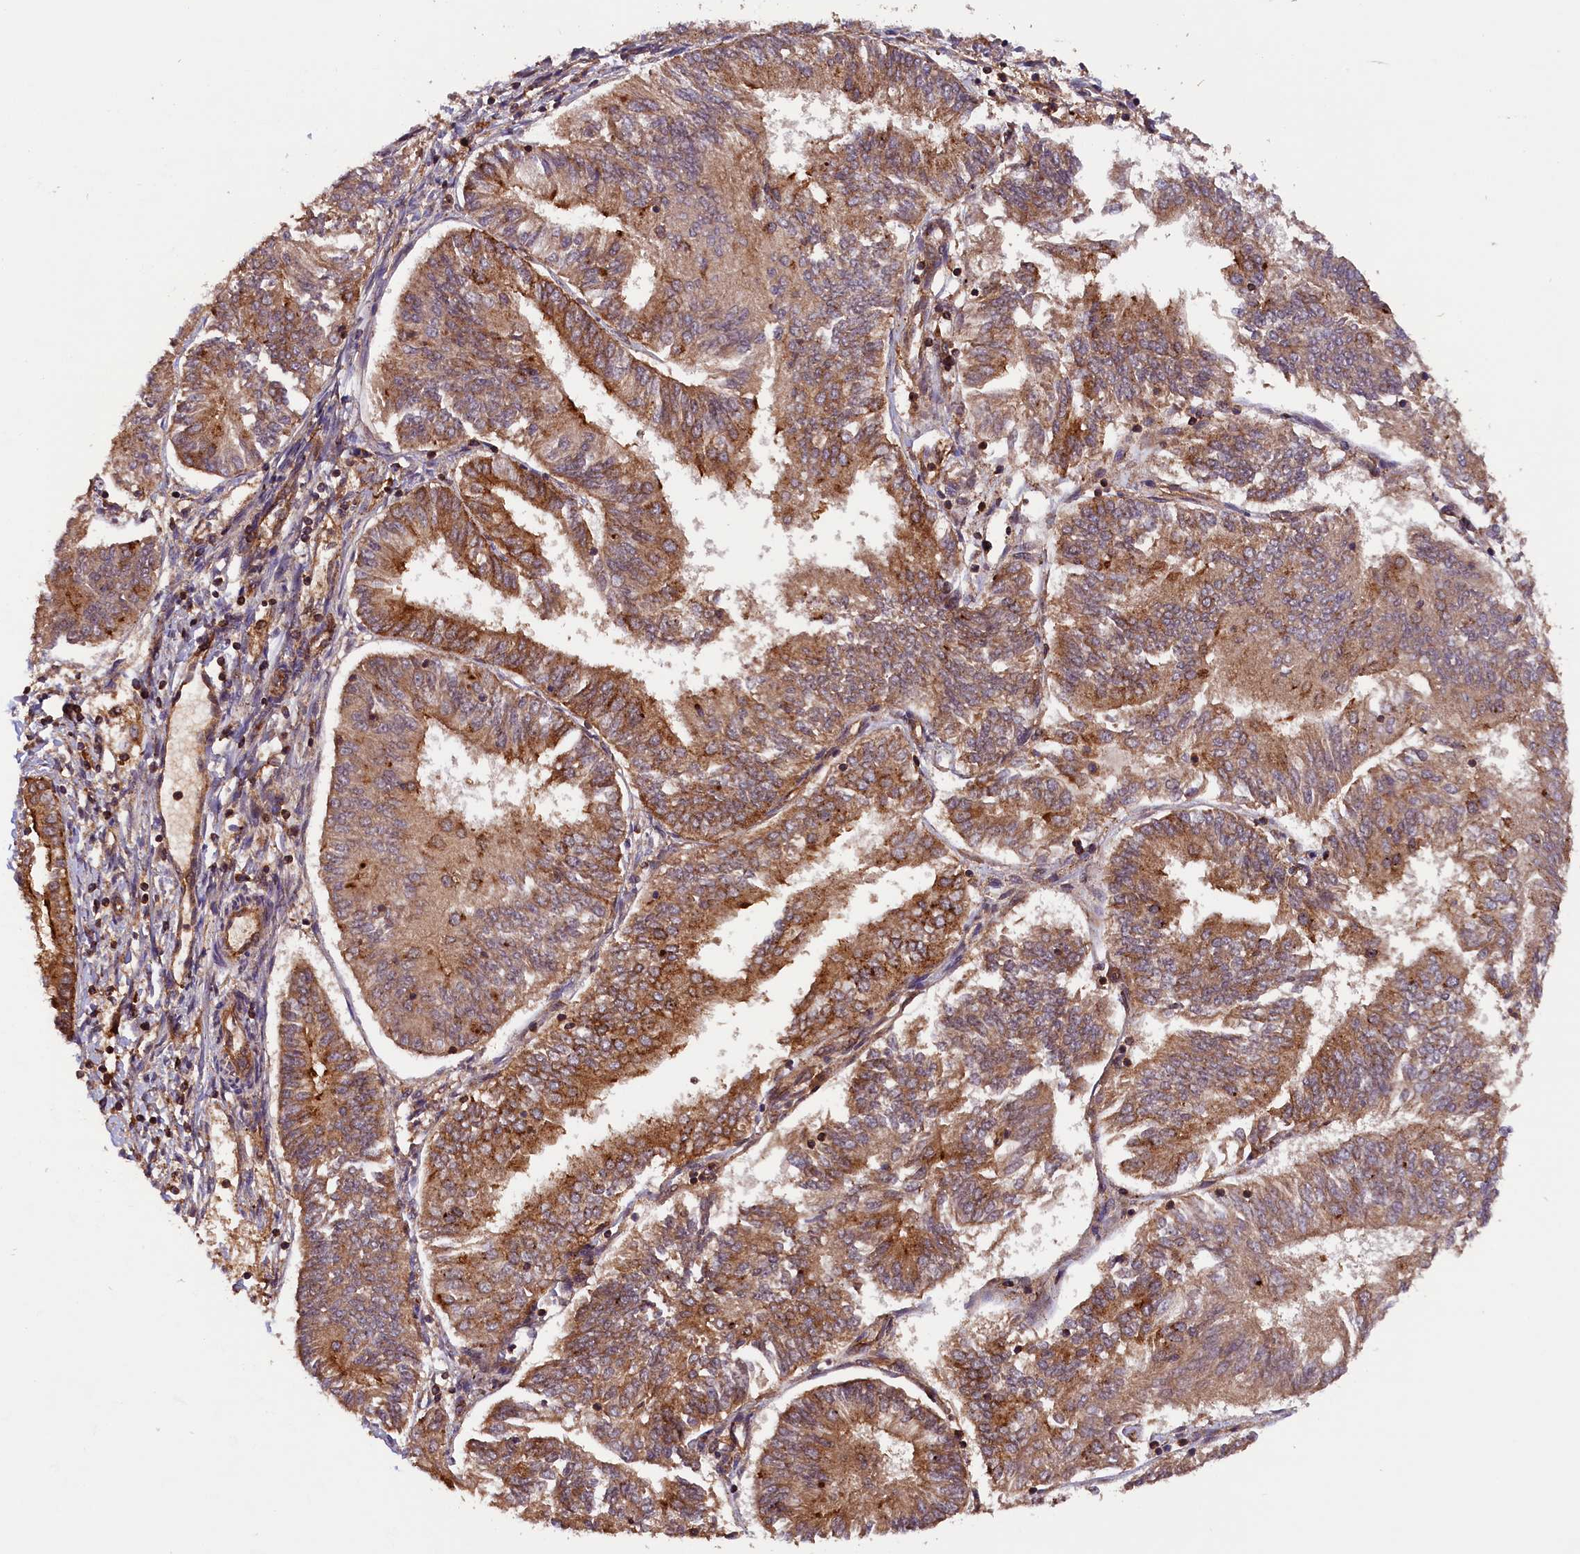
{"staining": {"intensity": "moderate", "quantity": ">75%", "location": "cytoplasmic/membranous"}, "tissue": "endometrial cancer", "cell_type": "Tumor cells", "image_type": "cancer", "snomed": [{"axis": "morphology", "description": "Adenocarcinoma, NOS"}, {"axis": "topography", "description": "Endometrium"}], "caption": "Protein expression analysis of endometrial cancer (adenocarcinoma) reveals moderate cytoplasmic/membranous expression in about >75% of tumor cells.", "gene": "IST1", "patient": {"sex": "female", "age": 58}}